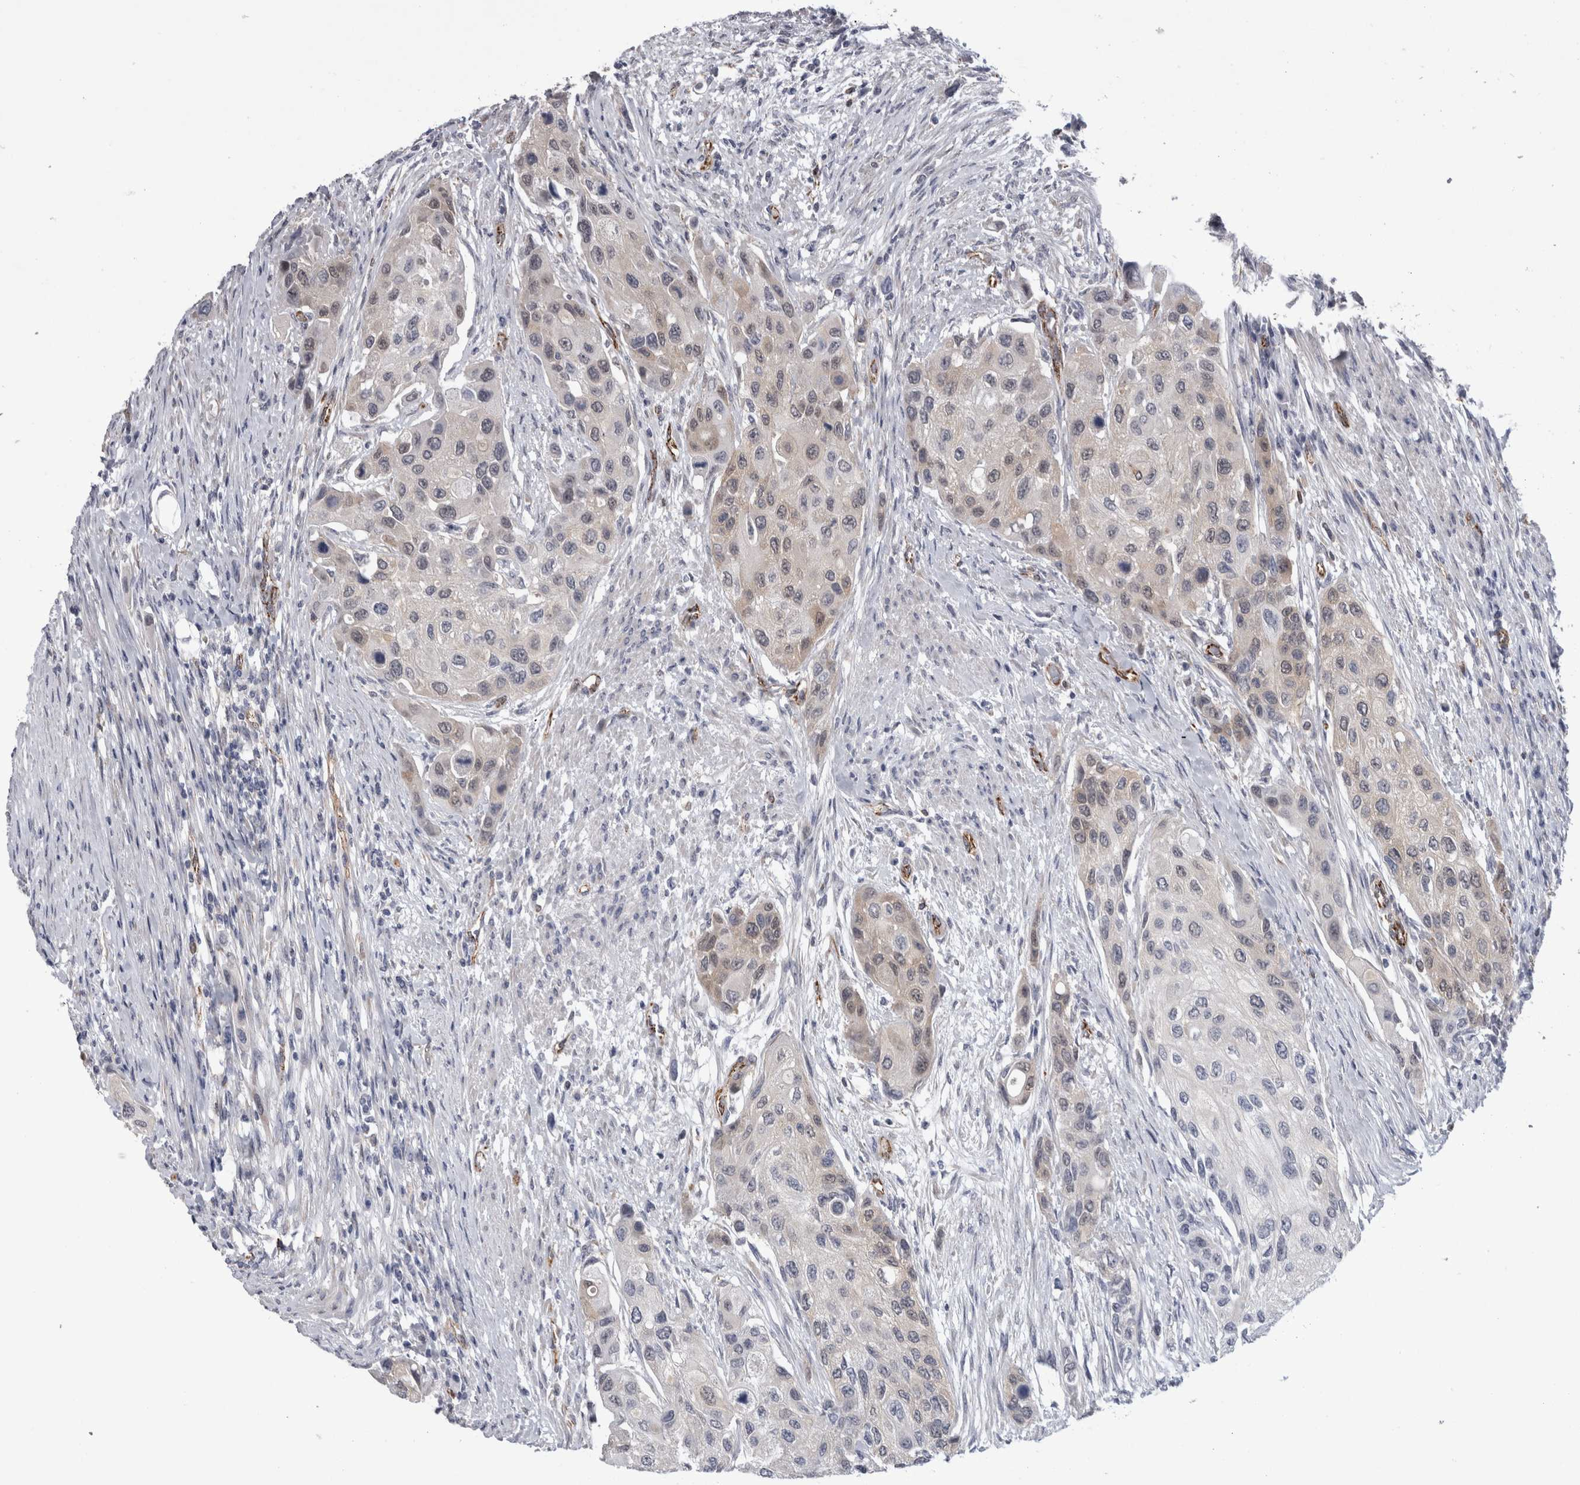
{"staining": {"intensity": "weak", "quantity": "<25%", "location": "cytoplasmic/membranous,nuclear"}, "tissue": "urothelial cancer", "cell_type": "Tumor cells", "image_type": "cancer", "snomed": [{"axis": "morphology", "description": "Urothelial carcinoma, High grade"}, {"axis": "topography", "description": "Urinary bladder"}], "caption": "Urothelial carcinoma (high-grade) stained for a protein using IHC reveals no expression tumor cells.", "gene": "ACOT7", "patient": {"sex": "female", "age": 56}}